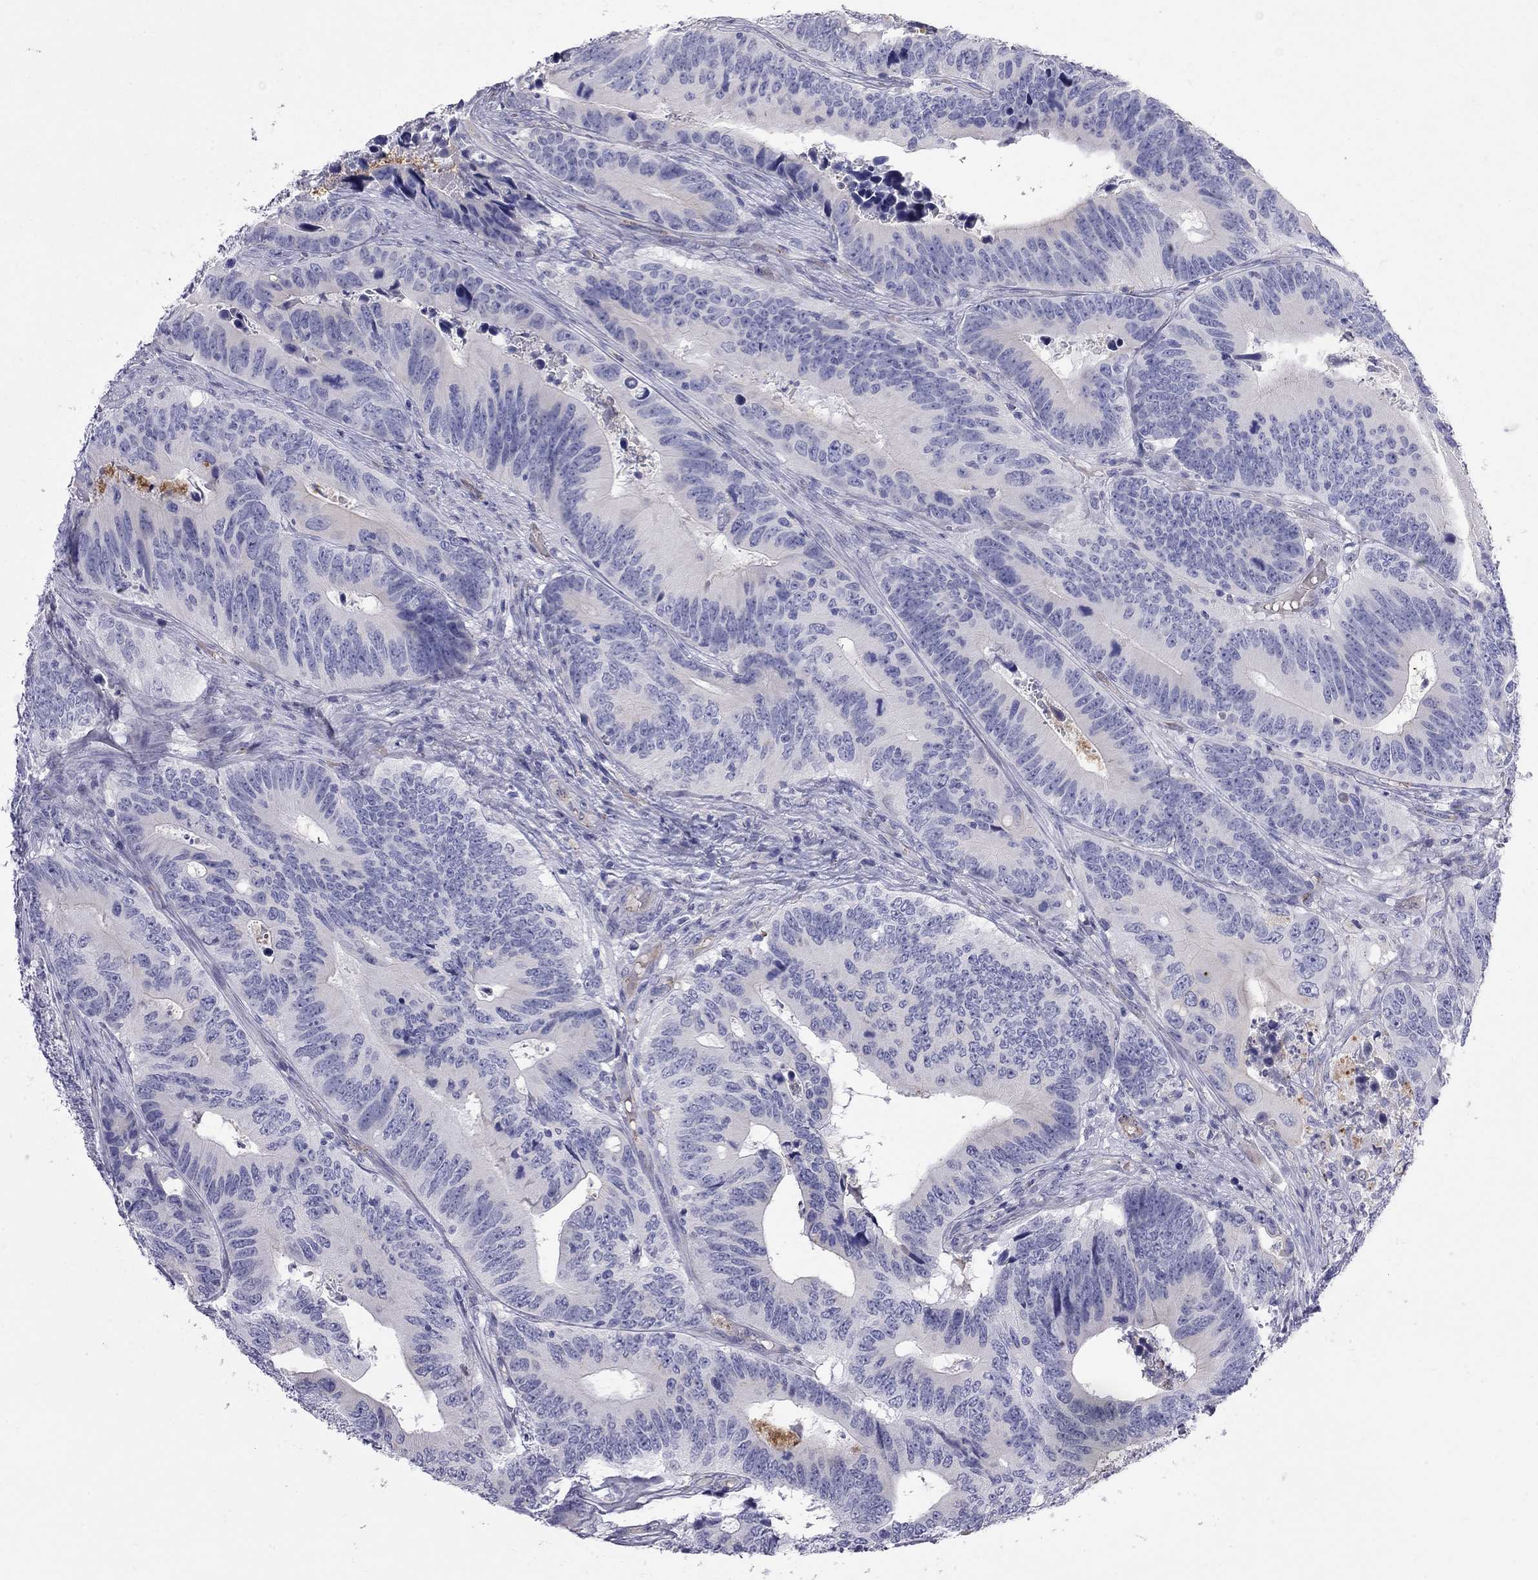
{"staining": {"intensity": "negative", "quantity": "none", "location": "none"}, "tissue": "colorectal cancer", "cell_type": "Tumor cells", "image_type": "cancer", "snomed": [{"axis": "morphology", "description": "Adenocarcinoma, NOS"}, {"axis": "topography", "description": "Colon"}], "caption": "Tumor cells show no significant protein staining in adenocarcinoma (colorectal). (DAB (3,3'-diaminobenzidine) immunohistochemistry with hematoxylin counter stain).", "gene": "TDRD6", "patient": {"sex": "female", "age": 90}}